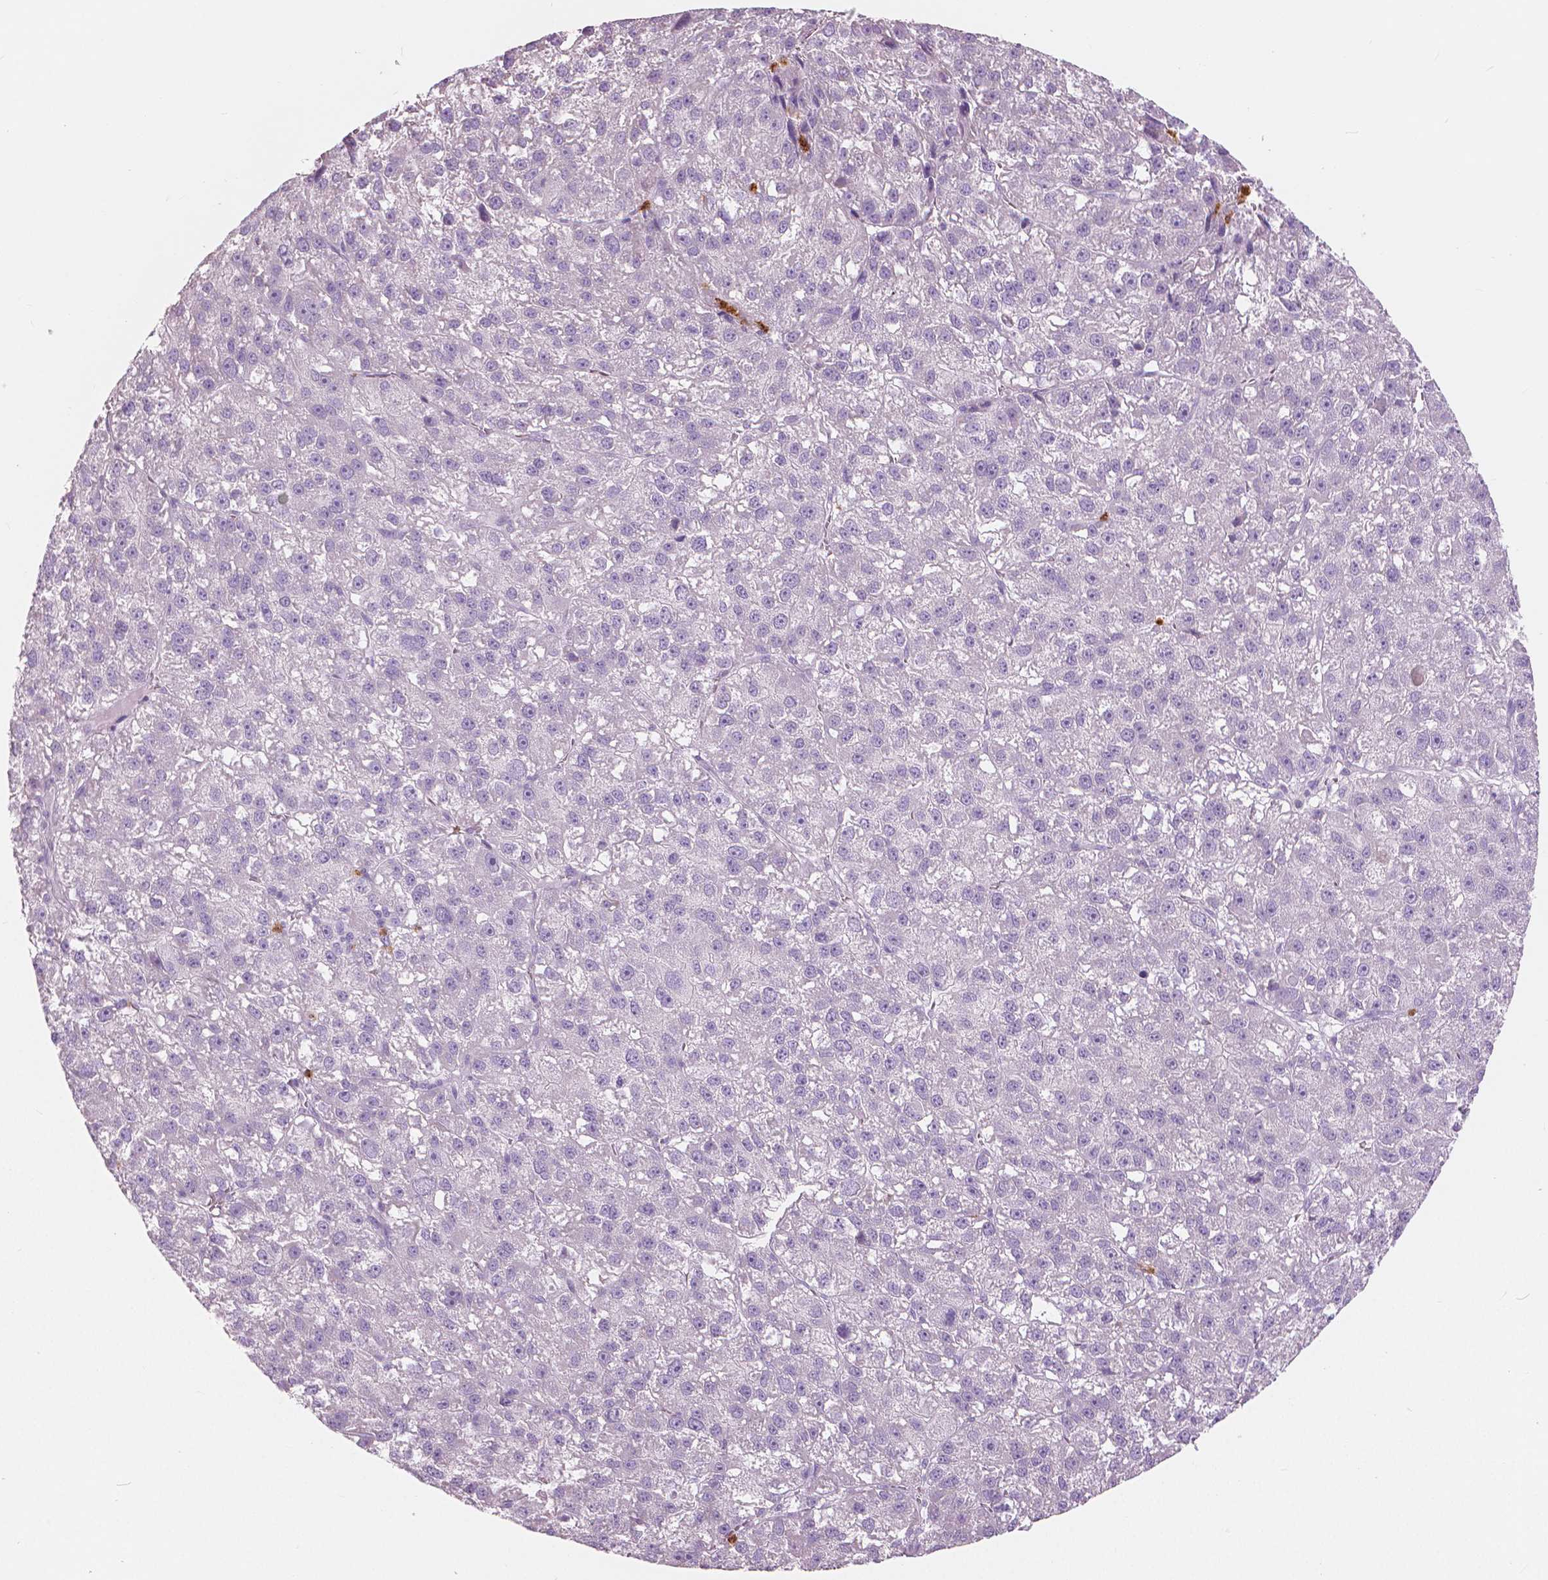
{"staining": {"intensity": "negative", "quantity": "none", "location": "none"}, "tissue": "liver cancer", "cell_type": "Tumor cells", "image_type": "cancer", "snomed": [{"axis": "morphology", "description": "Carcinoma, Hepatocellular, NOS"}, {"axis": "topography", "description": "Liver"}], "caption": "Immunohistochemistry (IHC) histopathology image of neoplastic tissue: human liver cancer stained with DAB demonstrates no significant protein staining in tumor cells.", "gene": "CXCR2", "patient": {"sex": "female", "age": 70}}